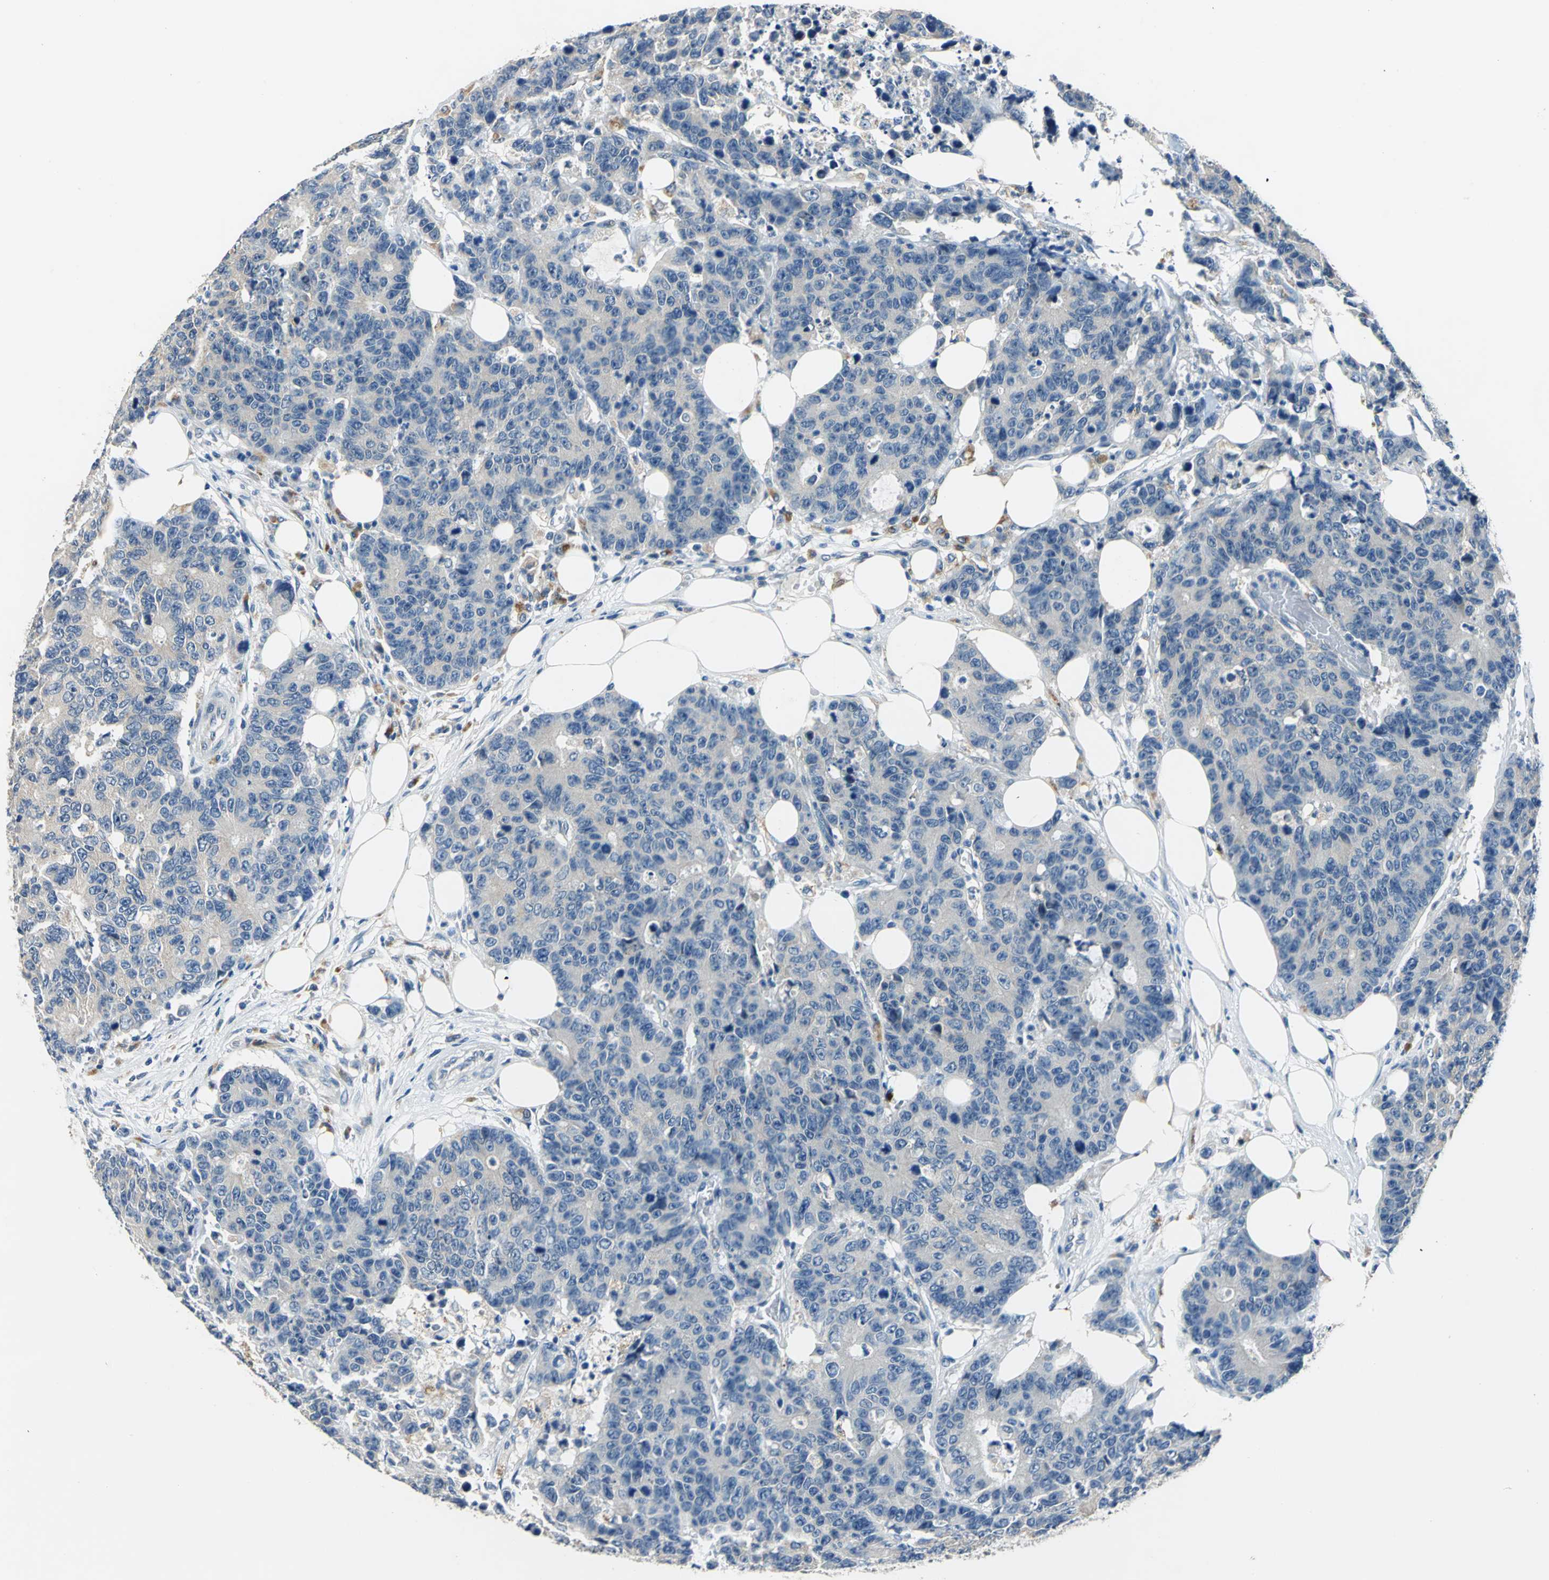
{"staining": {"intensity": "weak", "quantity": ">75%", "location": "cytoplasmic/membranous"}, "tissue": "colorectal cancer", "cell_type": "Tumor cells", "image_type": "cancer", "snomed": [{"axis": "morphology", "description": "Adenocarcinoma, NOS"}, {"axis": "topography", "description": "Colon"}], "caption": "Human colorectal cancer stained with a brown dye displays weak cytoplasmic/membranous positive expression in approximately >75% of tumor cells.", "gene": "RASD2", "patient": {"sex": "female", "age": 86}}